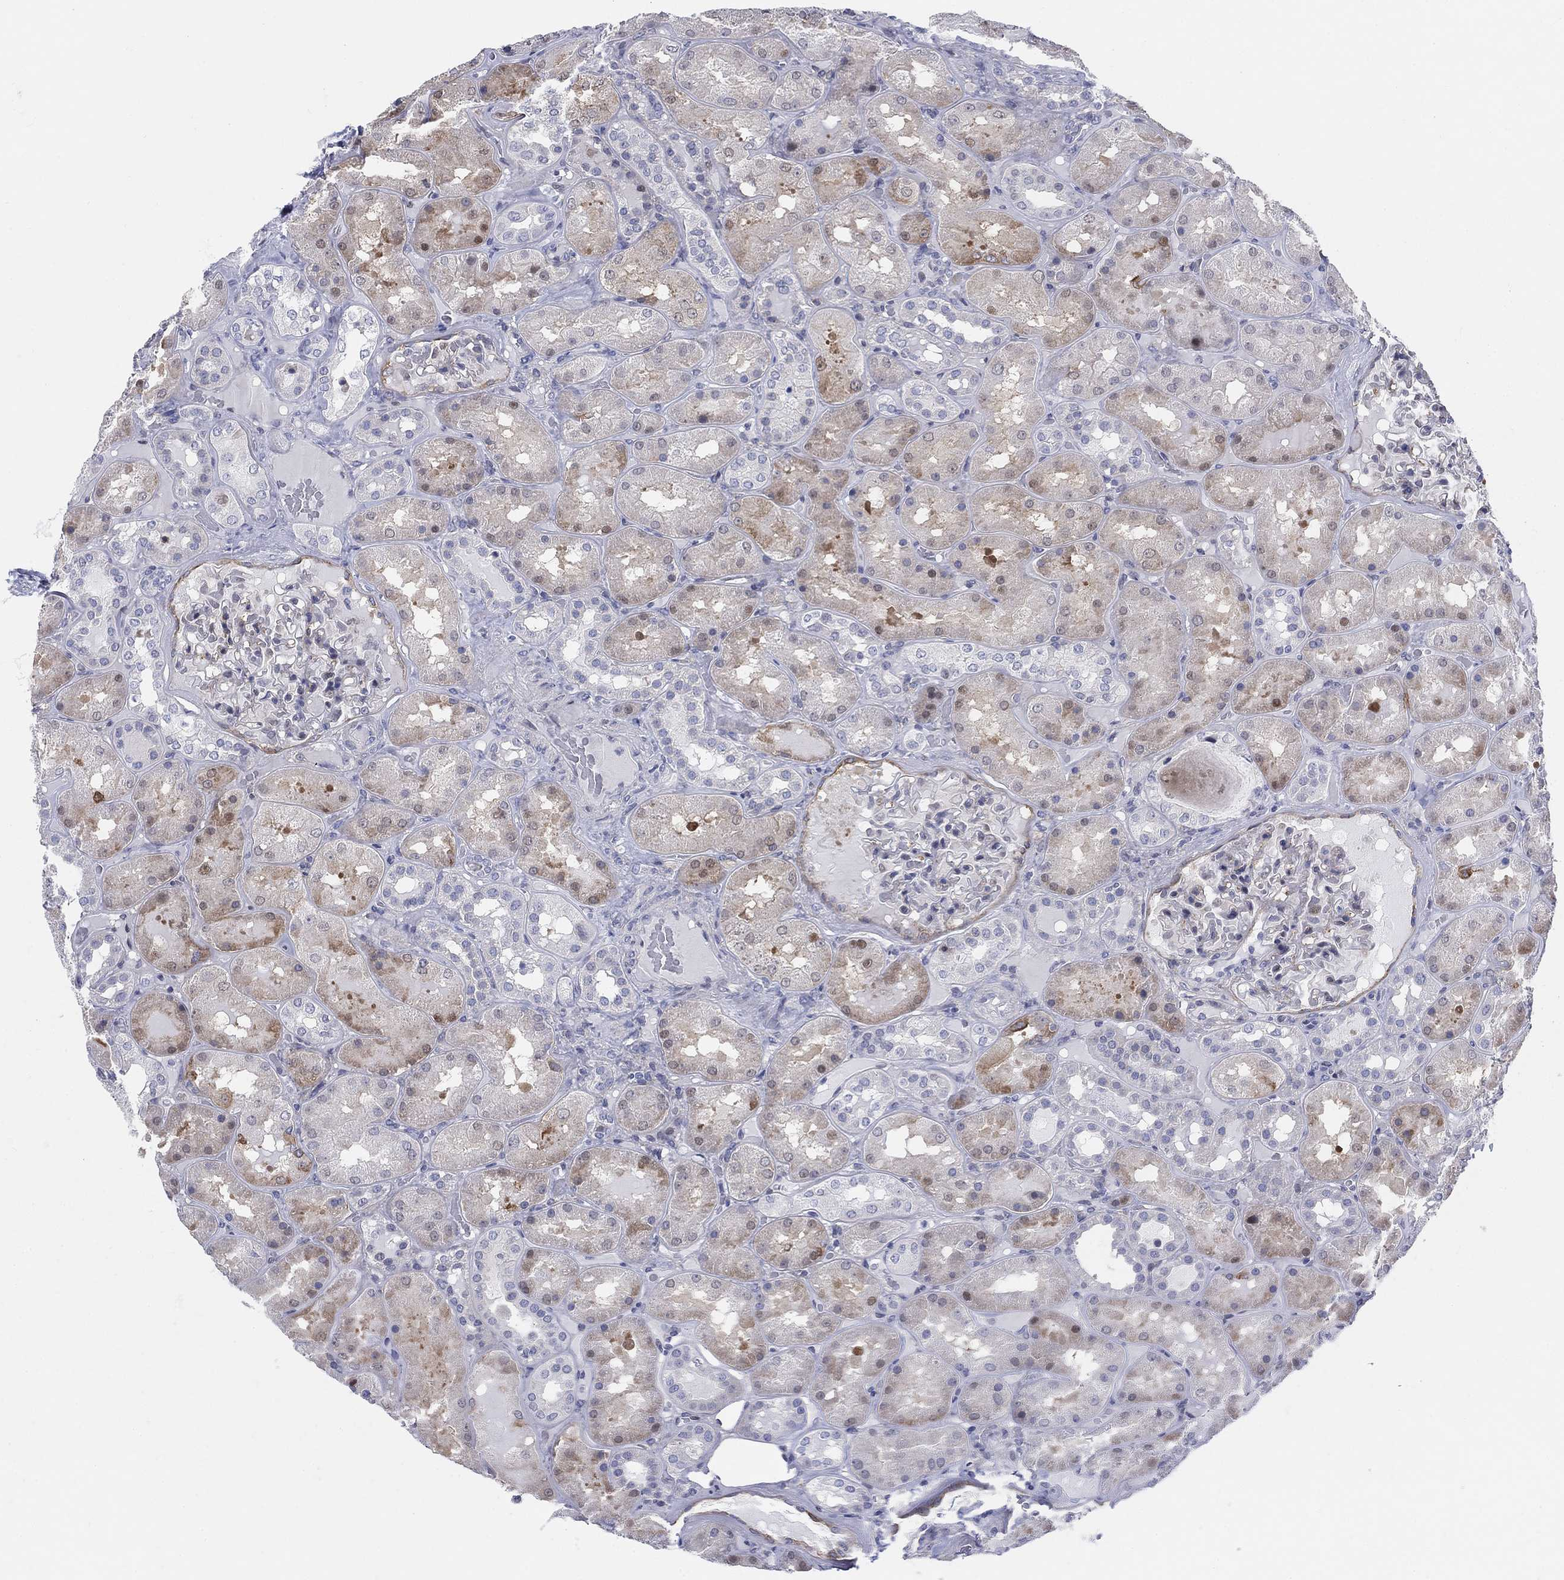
{"staining": {"intensity": "moderate", "quantity": "<25%", "location": "cytoplasmic/membranous"}, "tissue": "kidney", "cell_type": "Cells in glomeruli", "image_type": "normal", "snomed": [{"axis": "morphology", "description": "Normal tissue, NOS"}, {"axis": "topography", "description": "Kidney"}], "caption": "Immunohistochemical staining of unremarkable kidney reveals <25% levels of moderate cytoplasmic/membranous protein positivity in approximately <25% of cells in glomeruli. The staining was performed using DAB (3,3'-diaminobenzidine) to visualize the protein expression in brown, while the nuclei were stained in blue with hematoxylin (Magnification: 20x).", "gene": "MYO3A", "patient": {"sex": "male", "age": 73}}